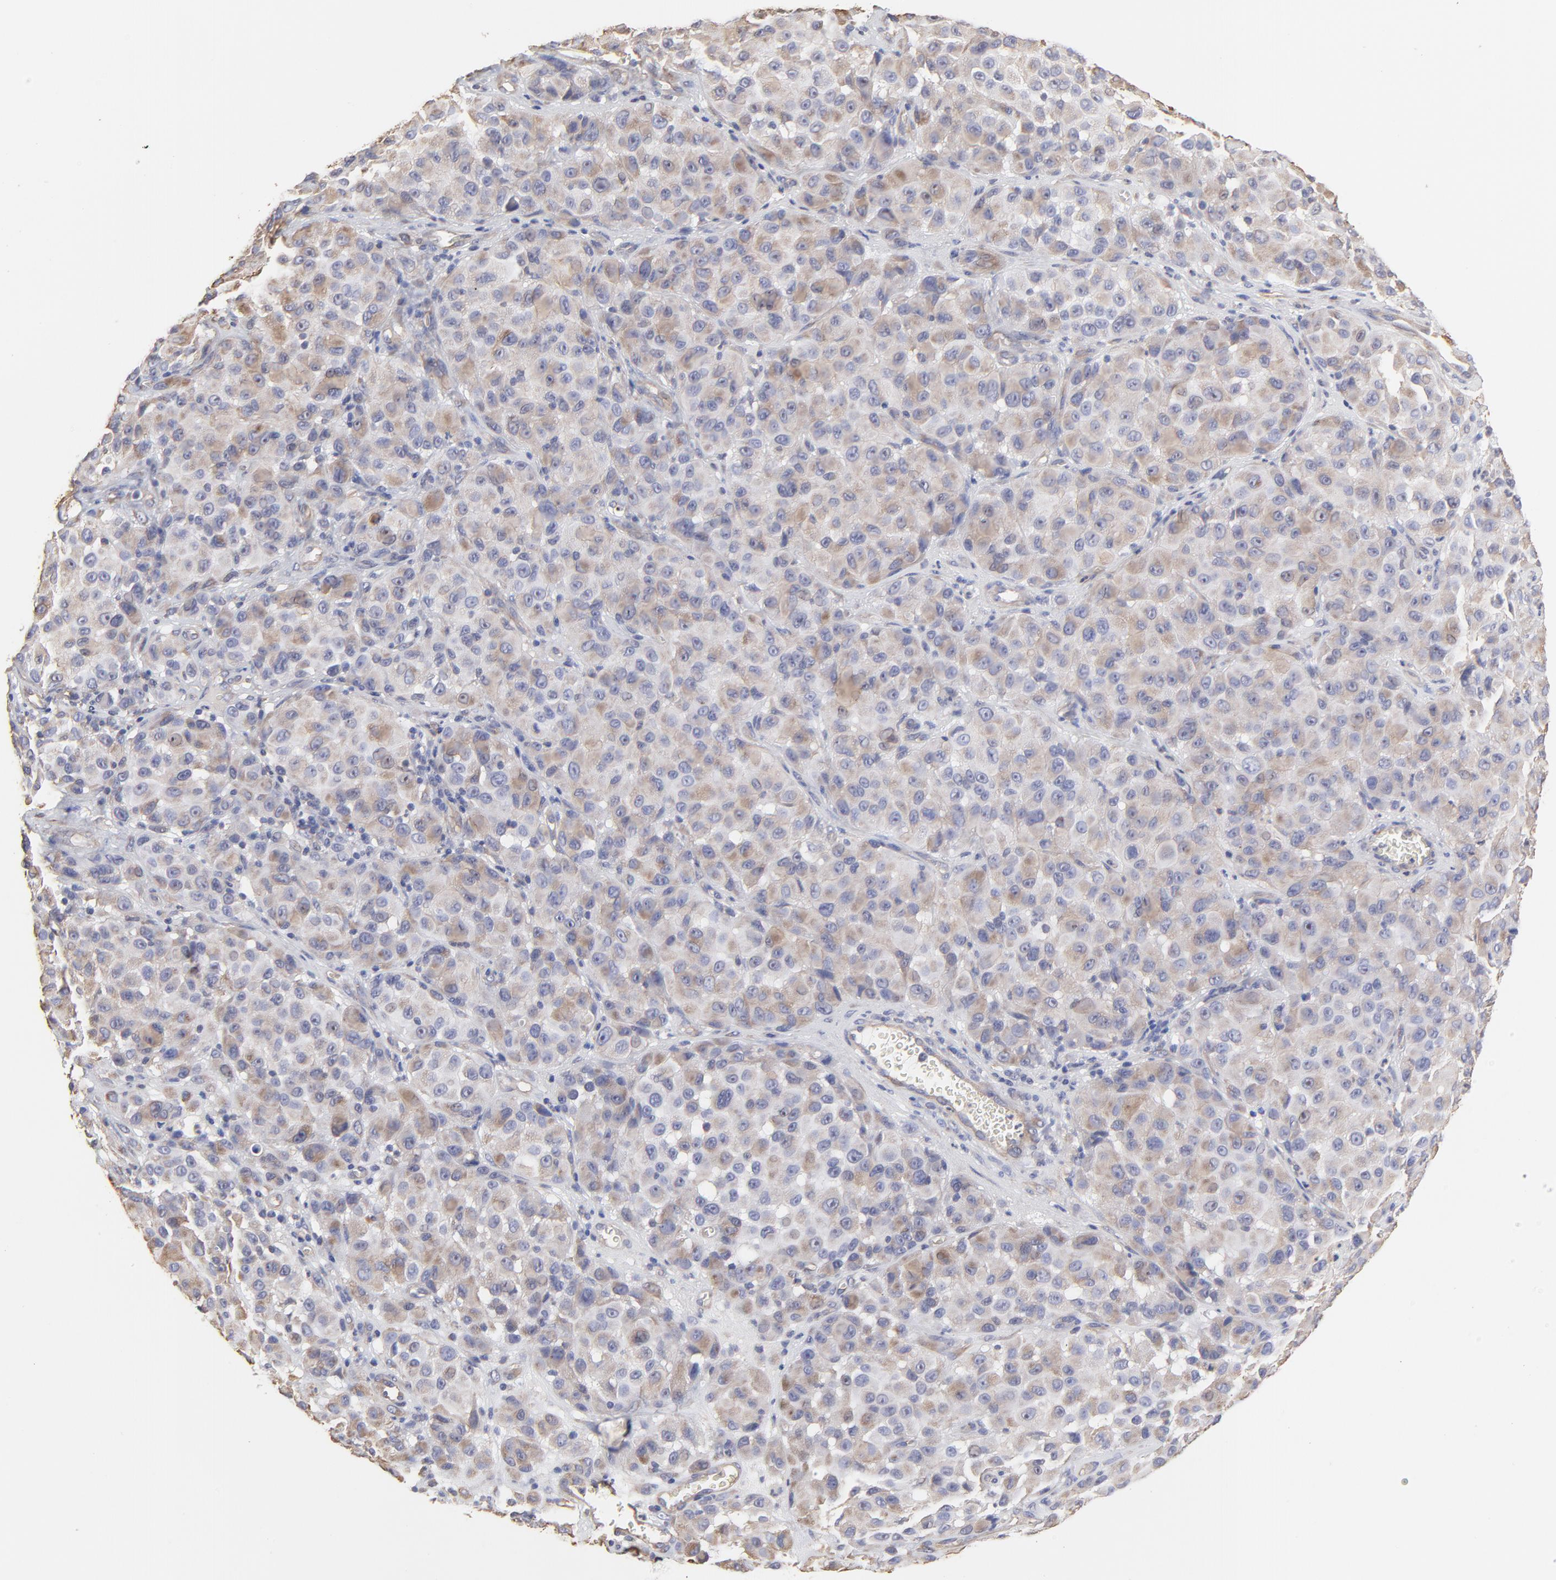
{"staining": {"intensity": "weak", "quantity": ">75%", "location": "cytoplasmic/membranous"}, "tissue": "melanoma", "cell_type": "Tumor cells", "image_type": "cancer", "snomed": [{"axis": "morphology", "description": "Malignant melanoma, NOS"}, {"axis": "topography", "description": "Skin"}], "caption": "Protein expression analysis of melanoma displays weak cytoplasmic/membranous positivity in about >75% of tumor cells.", "gene": "LRCH2", "patient": {"sex": "female", "age": 21}}